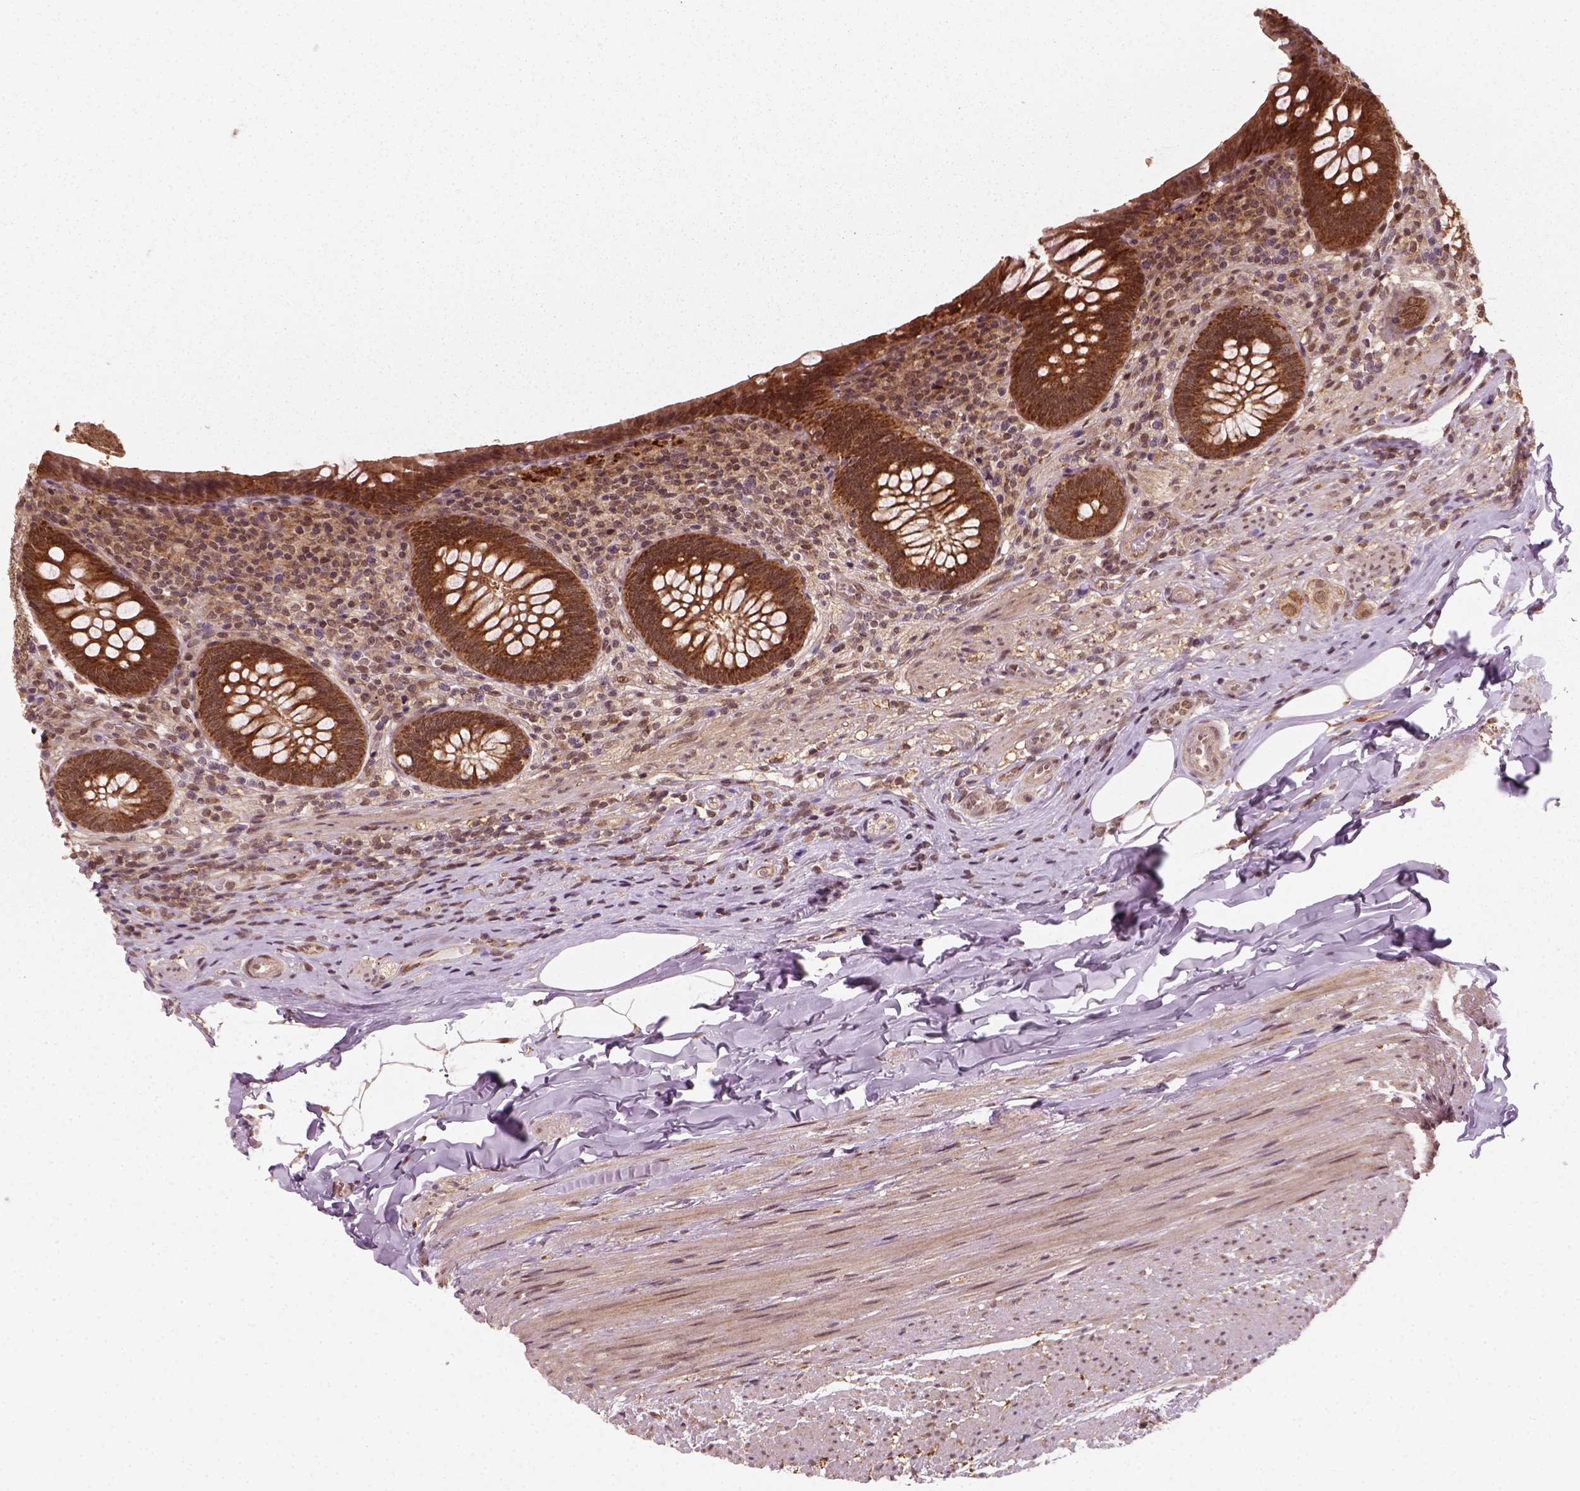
{"staining": {"intensity": "strong", "quantity": ">75%", "location": "cytoplasmic/membranous,nuclear"}, "tissue": "appendix", "cell_type": "Glandular cells", "image_type": "normal", "snomed": [{"axis": "morphology", "description": "Normal tissue, NOS"}, {"axis": "topography", "description": "Appendix"}], "caption": "IHC micrograph of benign human appendix stained for a protein (brown), which demonstrates high levels of strong cytoplasmic/membranous,nuclear positivity in about >75% of glandular cells.", "gene": "NUDT9", "patient": {"sex": "male", "age": 47}}